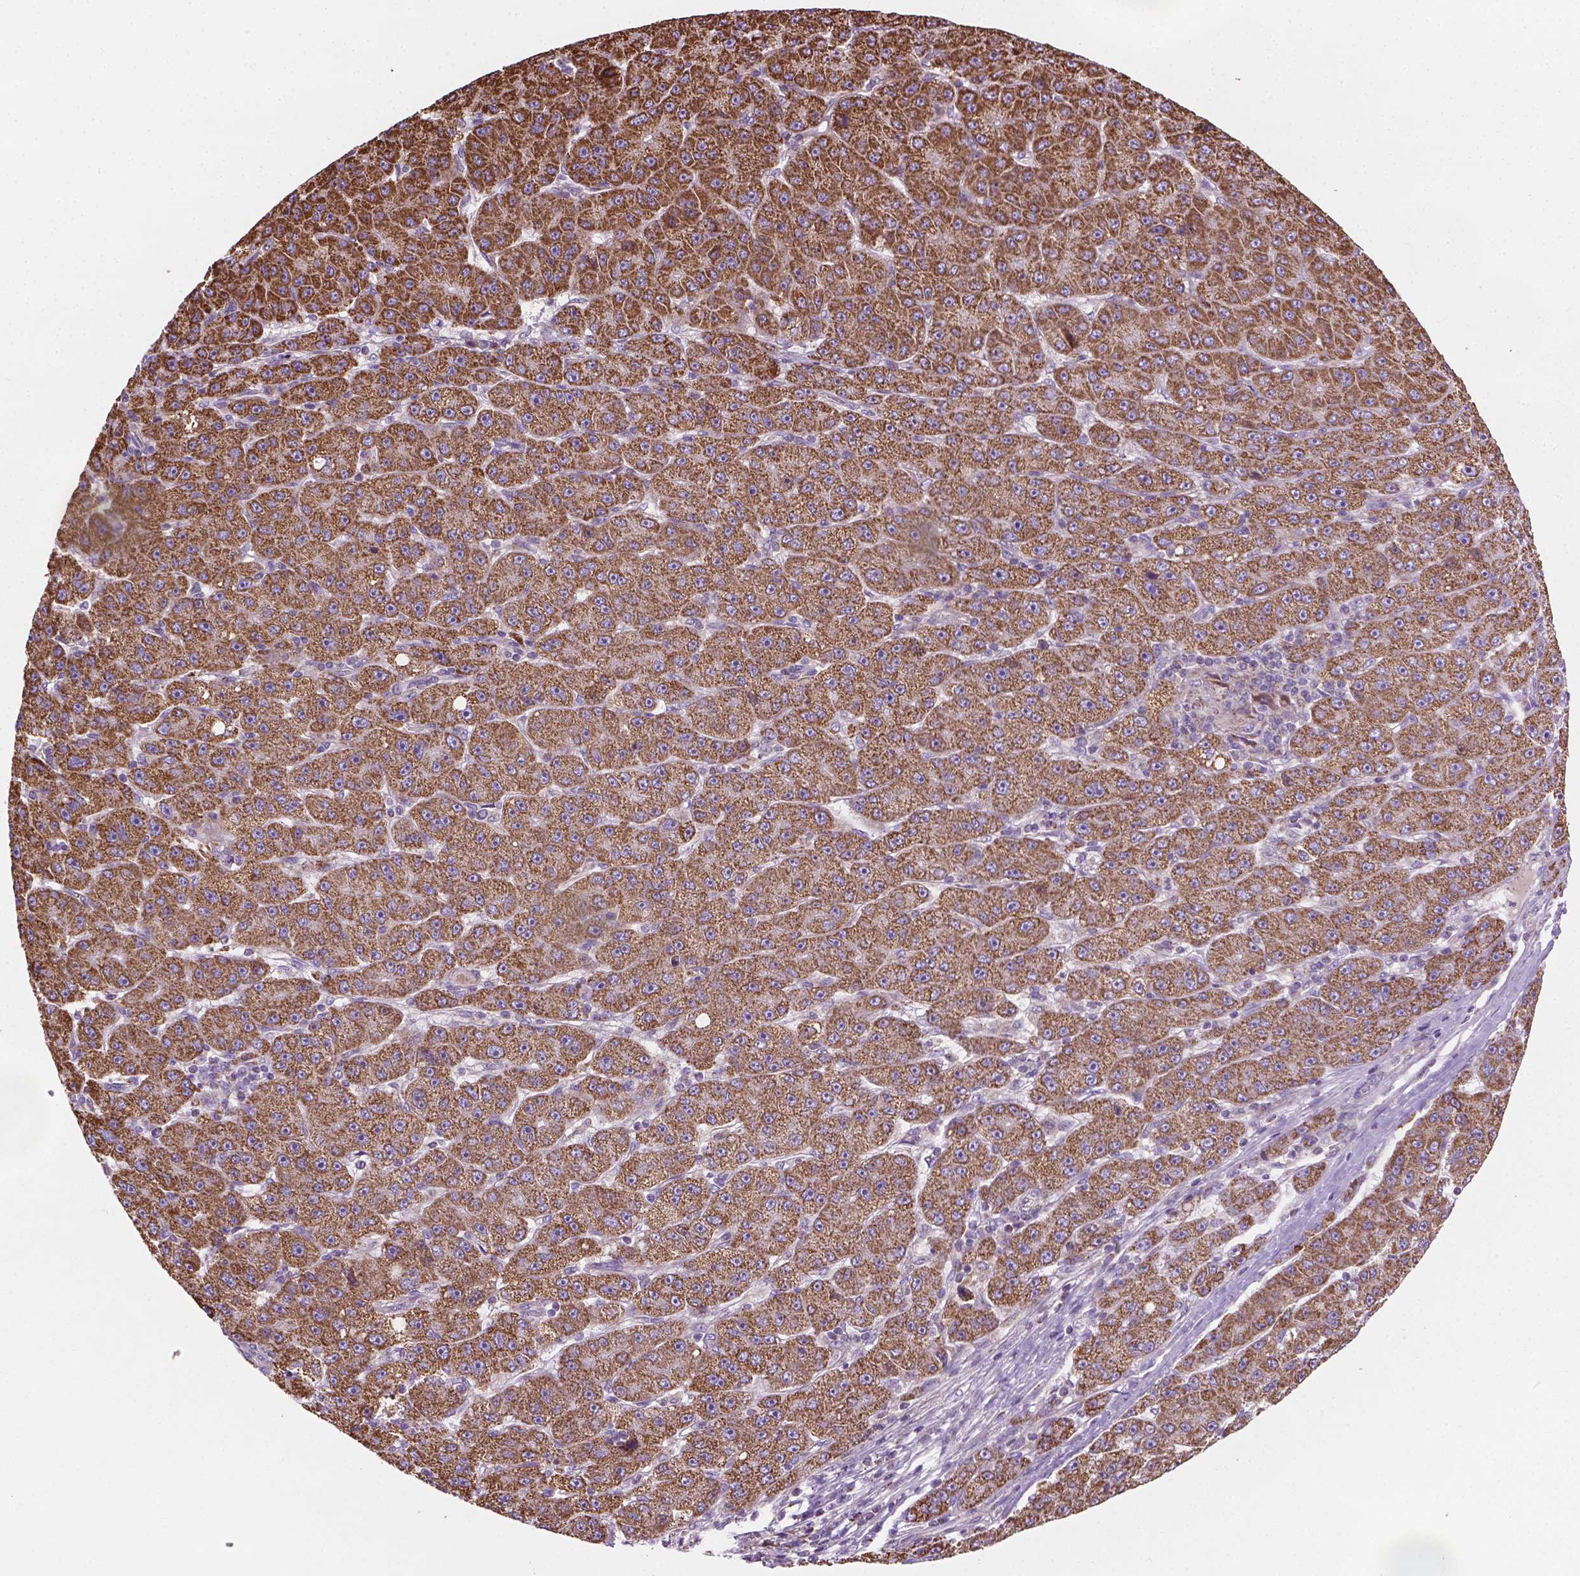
{"staining": {"intensity": "strong", "quantity": ">75%", "location": "cytoplasmic/membranous"}, "tissue": "liver cancer", "cell_type": "Tumor cells", "image_type": "cancer", "snomed": [{"axis": "morphology", "description": "Carcinoma, Hepatocellular, NOS"}, {"axis": "topography", "description": "Liver"}], "caption": "Protein expression analysis of human hepatocellular carcinoma (liver) reveals strong cytoplasmic/membranous staining in approximately >75% of tumor cells.", "gene": "PIBF1", "patient": {"sex": "male", "age": 67}}